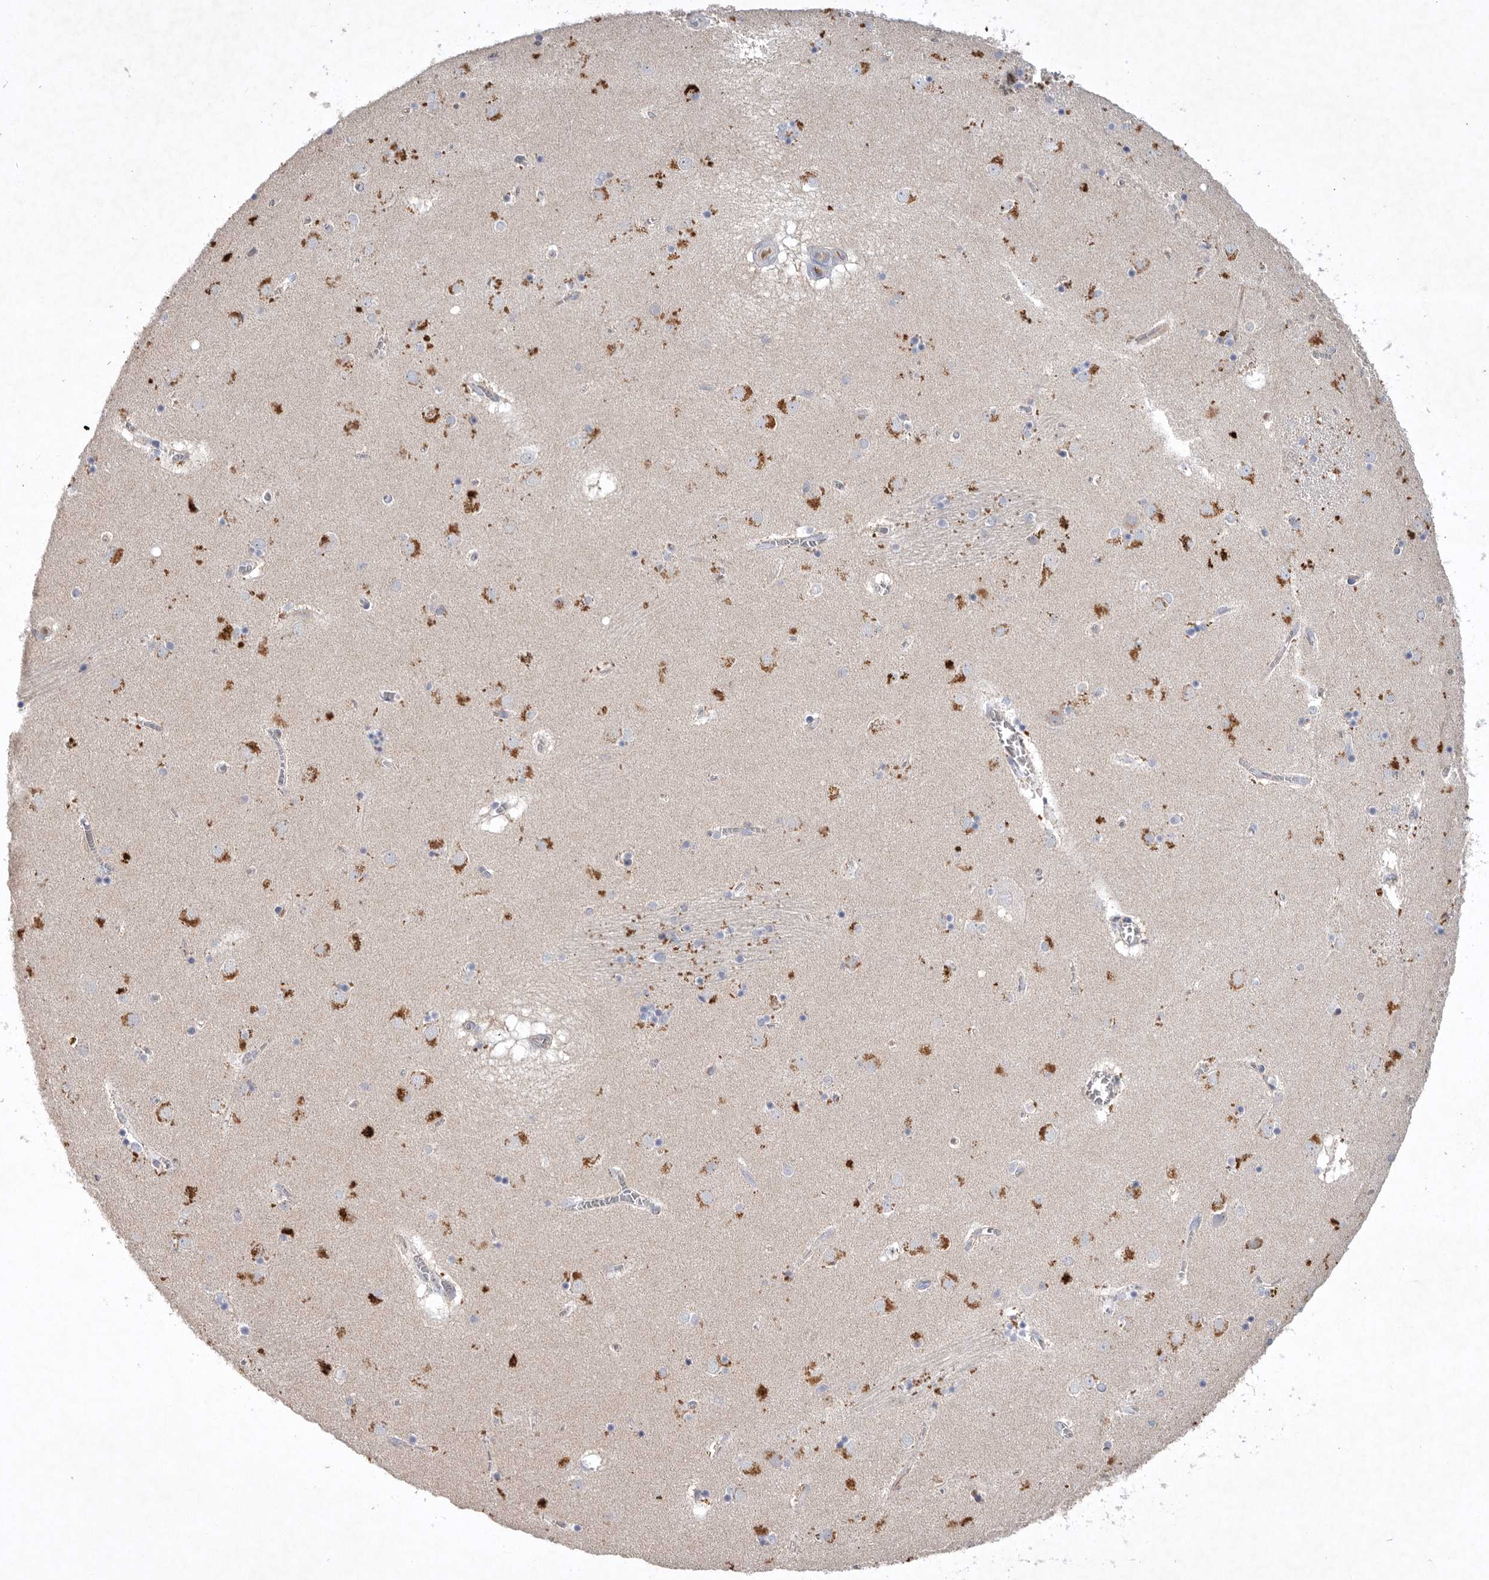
{"staining": {"intensity": "negative", "quantity": "none", "location": "none"}, "tissue": "caudate", "cell_type": "Glial cells", "image_type": "normal", "snomed": [{"axis": "morphology", "description": "Normal tissue, NOS"}, {"axis": "topography", "description": "Lateral ventricle wall"}], "caption": "This is an IHC image of unremarkable human caudate. There is no expression in glial cells.", "gene": "TNFSF14", "patient": {"sex": "male", "age": 70}}